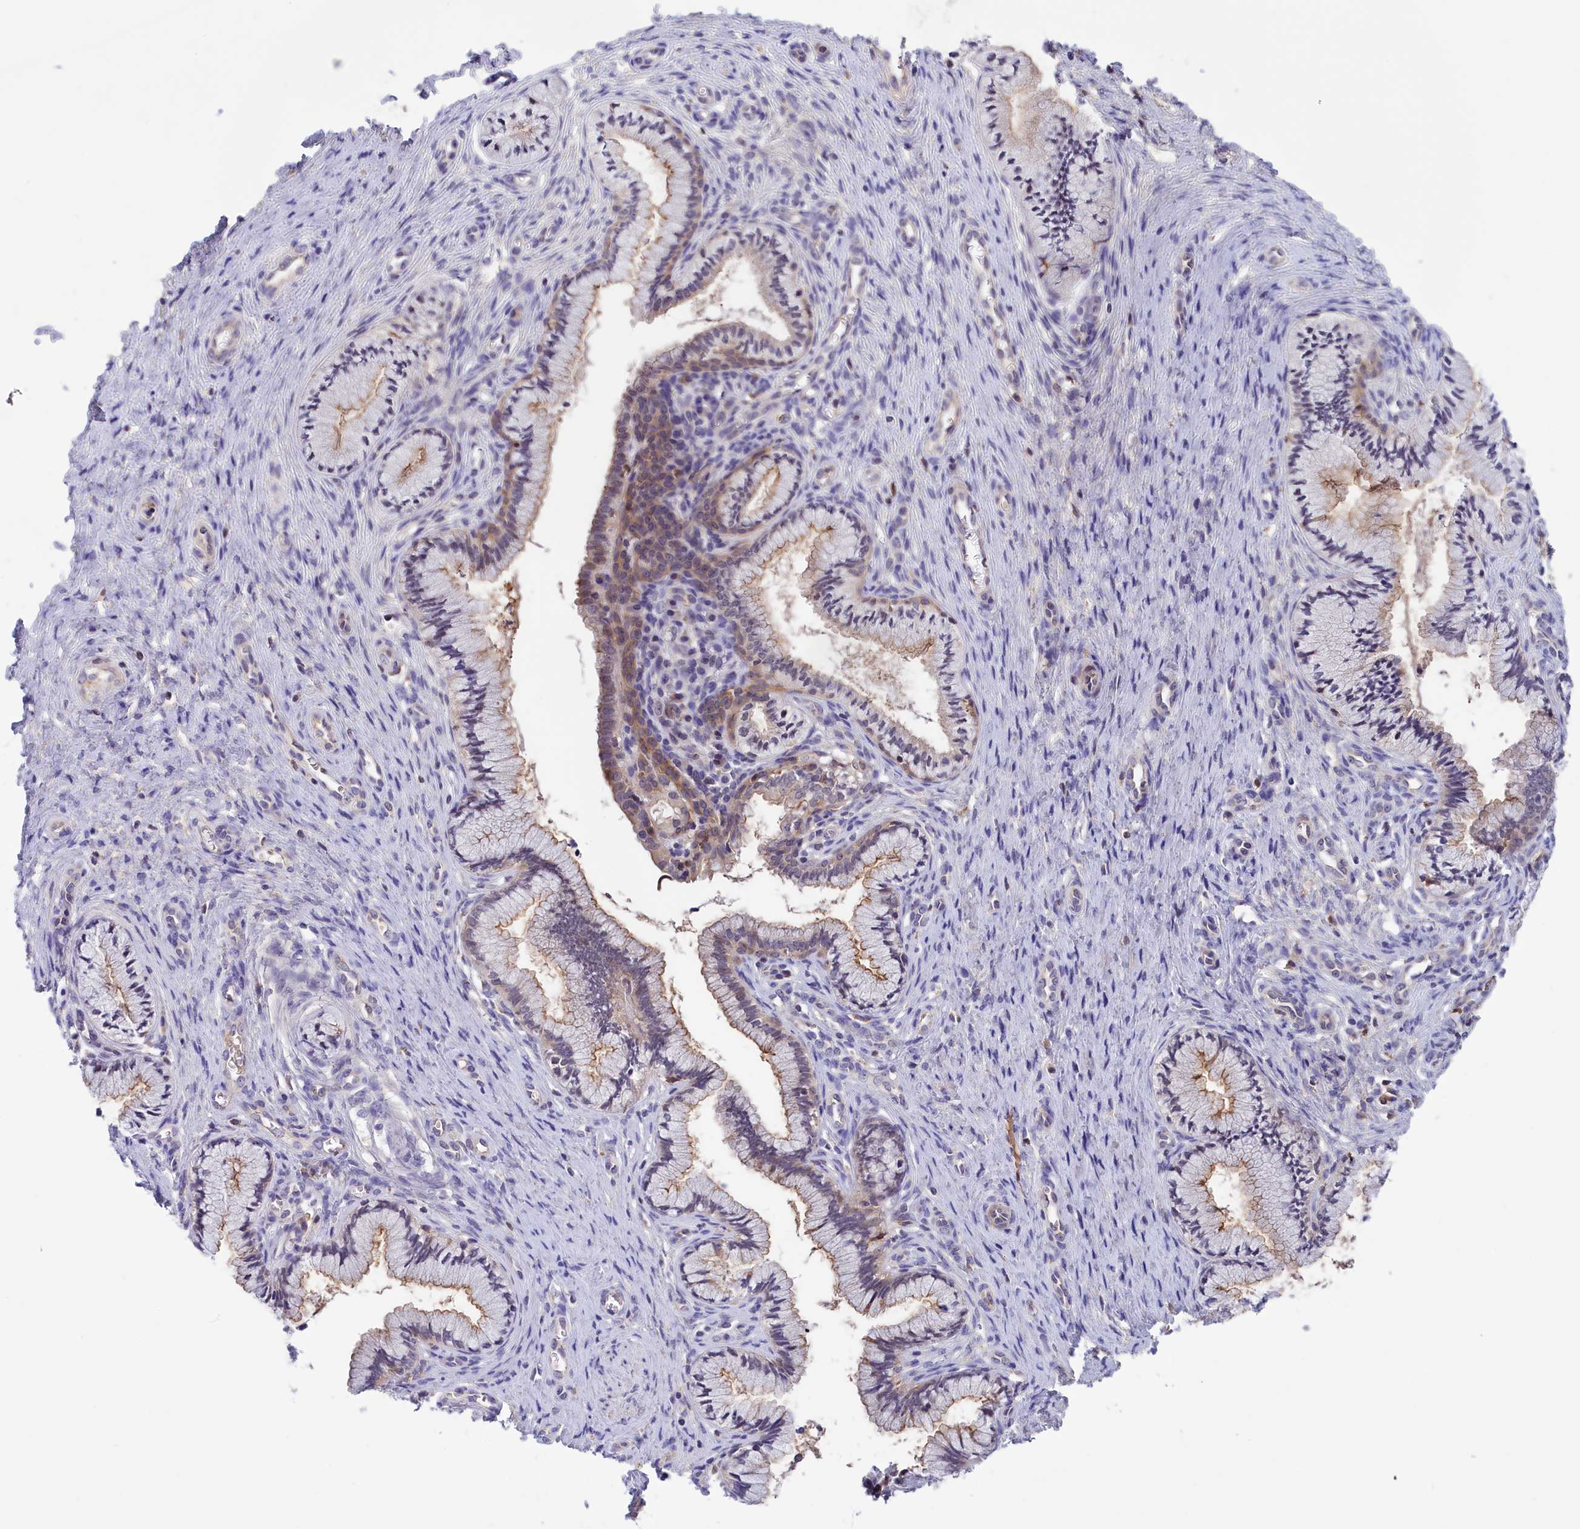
{"staining": {"intensity": "weak", "quantity": "25%-75%", "location": "cytoplasmic/membranous"}, "tissue": "cervix", "cell_type": "Glandular cells", "image_type": "normal", "snomed": [{"axis": "morphology", "description": "Normal tissue, NOS"}, {"axis": "topography", "description": "Cervix"}], "caption": "IHC of unremarkable human cervix reveals low levels of weak cytoplasmic/membranous positivity in approximately 25%-75% of glandular cells. The protein is shown in brown color, while the nuclei are stained blue.", "gene": "STYX", "patient": {"sex": "female", "age": 36}}